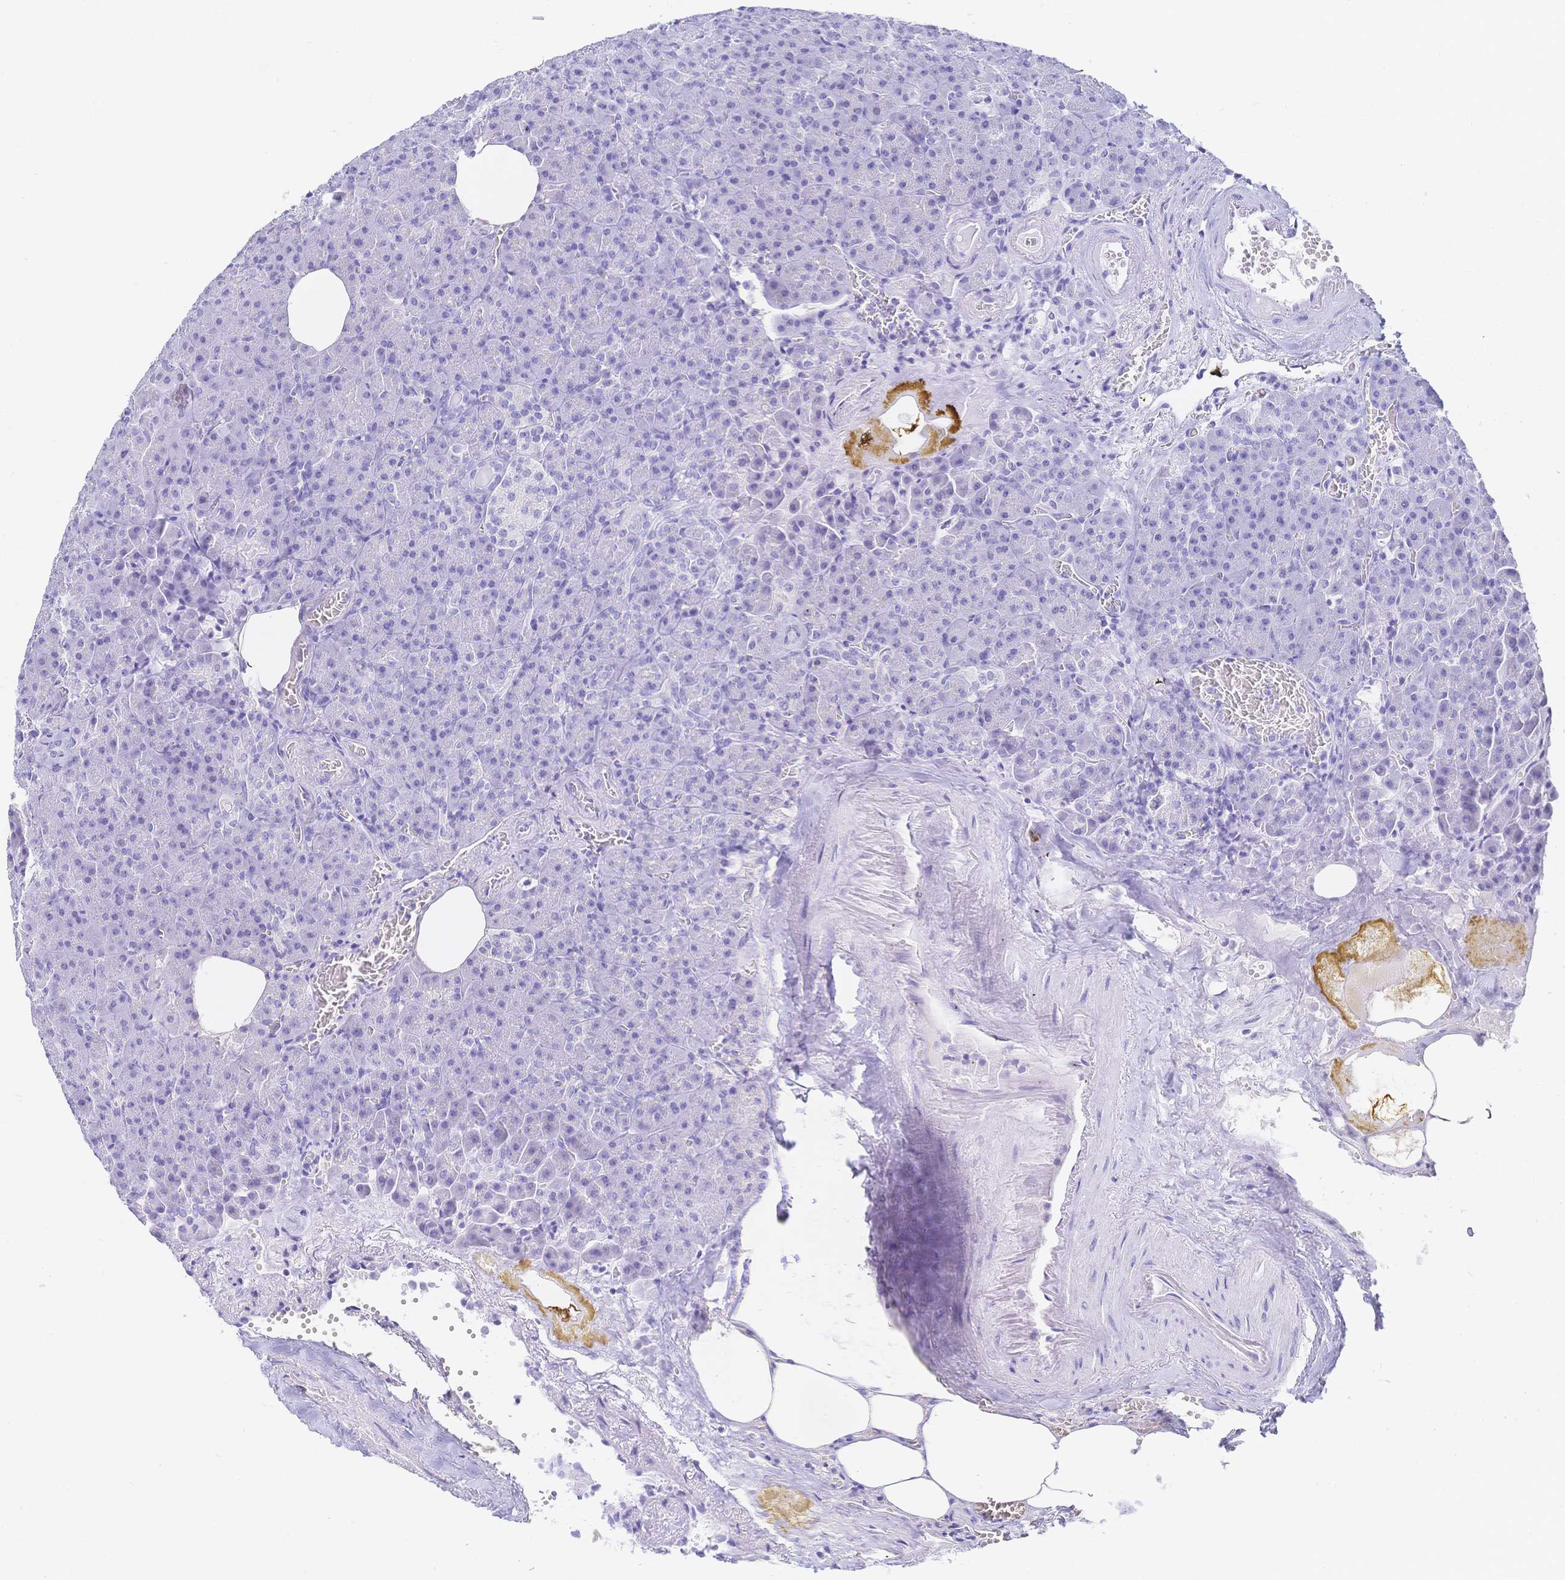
{"staining": {"intensity": "negative", "quantity": "none", "location": "none"}, "tissue": "pancreas", "cell_type": "Exocrine glandular cells", "image_type": "normal", "snomed": [{"axis": "morphology", "description": "Normal tissue, NOS"}, {"axis": "topography", "description": "Pancreas"}], "caption": "High power microscopy photomicrograph of an immunohistochemistry (IHC) histopathology image of unremarkable pancreas, revealing no significant positivity in exocrine glandular cells.", "gene": "MEP1B", "patient": {"sex": "female", "age": 74}}